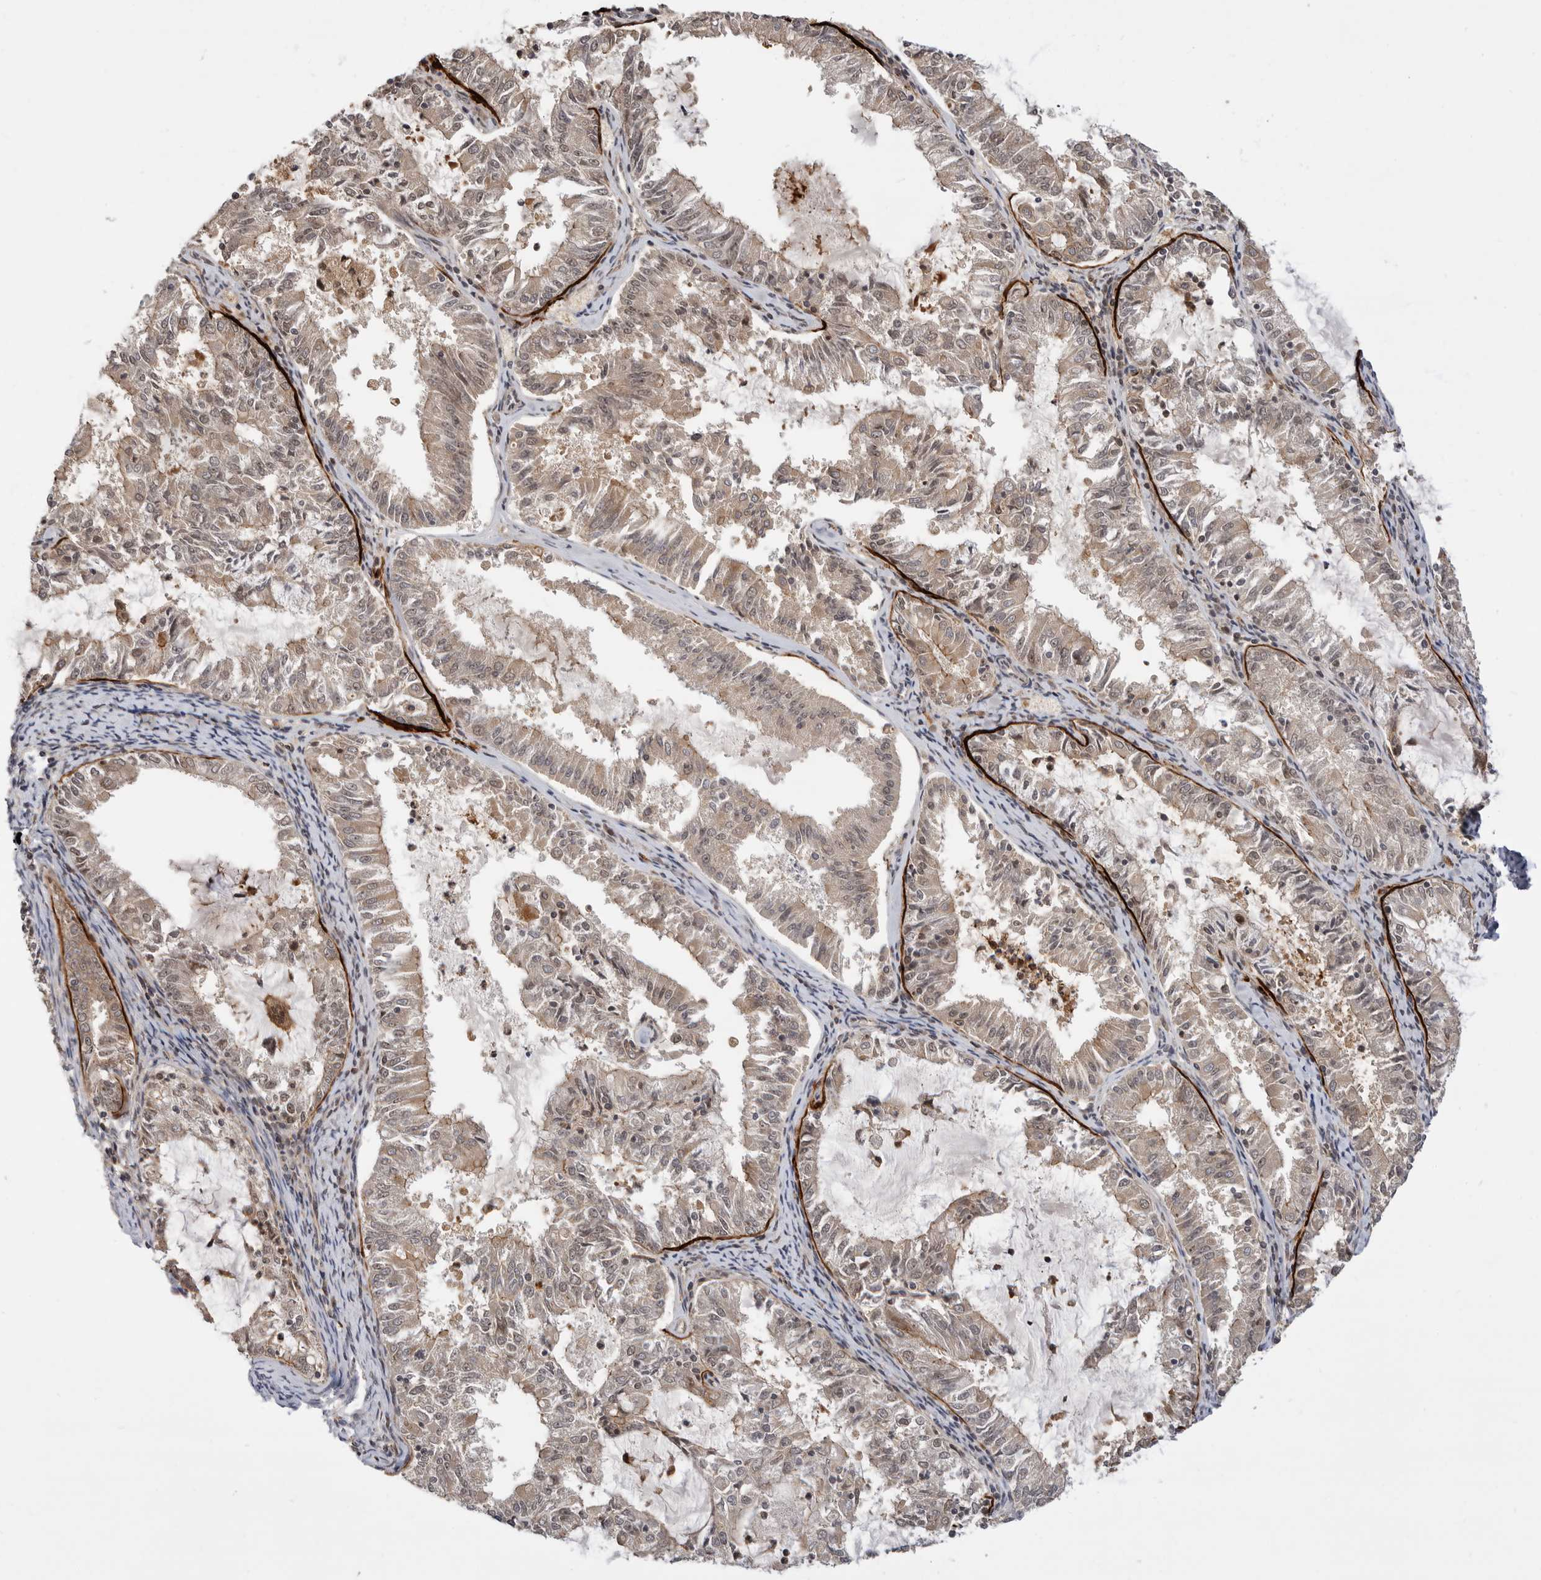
{"staining": {"intensity": "moderate", "quantity": "25%-75%", "location": "cytoplasmic/membranous"}, "tissue": "endometrial cancer", "cell_type": "Tumor cells", "image_type": "cancer", "snomed": [{"axis": "morphology", "description": "Adenocarcinoma, NOS"}, {"axis": "topography", "description": "Endometrium"}], "caption": "IHC histopathology image of adenocarcinoma (endometrial) stained for a protein (brown), which demonstrates medium levels of moderate cytoplasmic/membranous staining in approximately 25%-75% of tumor cells.", "gene": "CSNK1G3", "patient": {"sex": "female", "age": 57}}